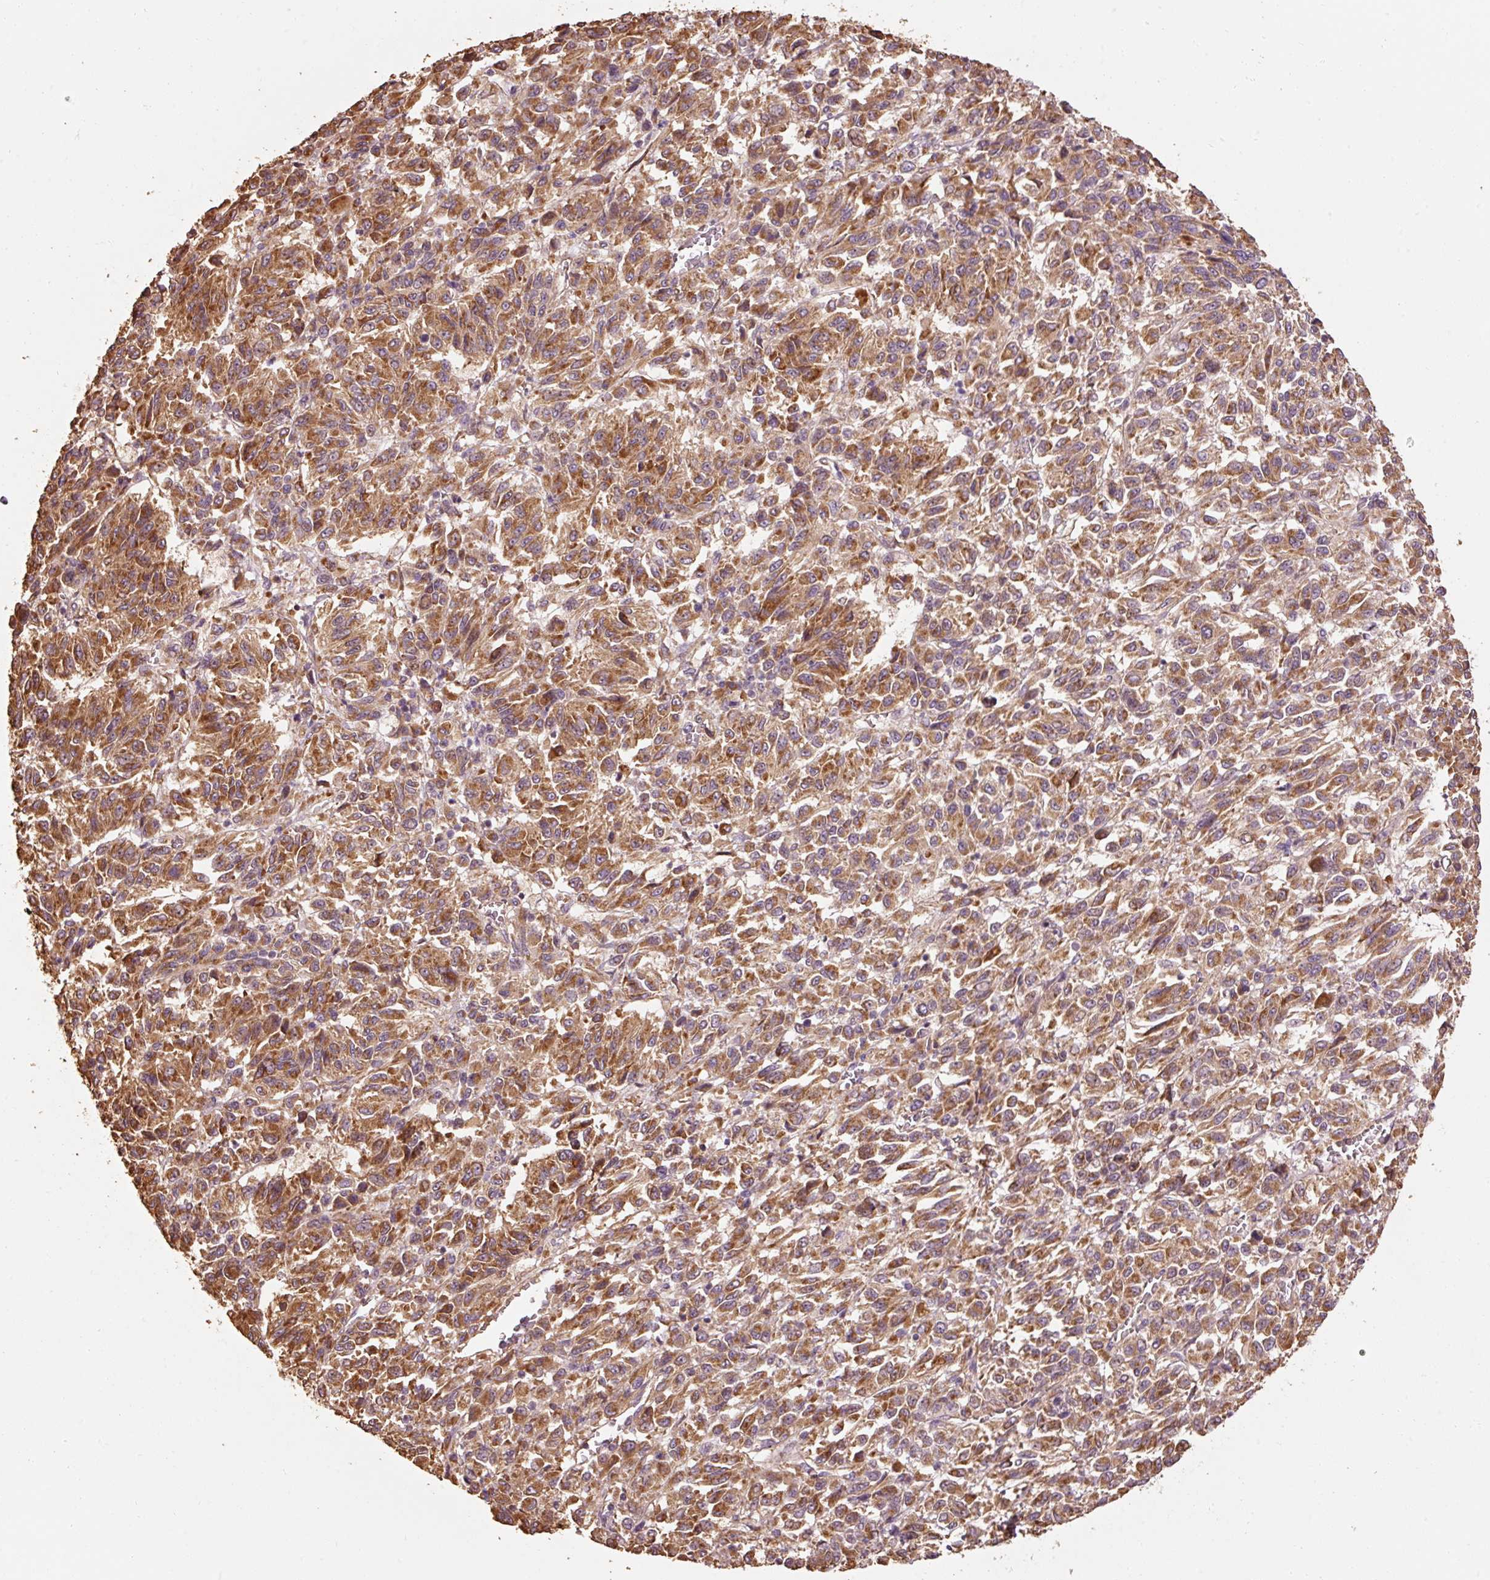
{"staining": {"intensity": "moderate", "quantity": ">75%", "location": "cytoplasmic/membranous"}, "tissue": "melanoma", "cell_type": "Tumor cells", "image_type": "cancer", "snomed": [{"axis": "morphology", "description": "Malignant melanoma, Metastatic site"}, {"axis": "topography", "description": "Lung"}], "caption": "Immunohistochemistry (IHC) micrograph of neoplastic tissue: melanoma stained using IHC reveals medium levels of moderate protein expression localized specifically in the cytoplasmic/membranous of tumor cells, appearing as a cytoplasmic/membranous brown color.", "gene": "EFHC1", "patient": {"sex": "male", "age": 64}}